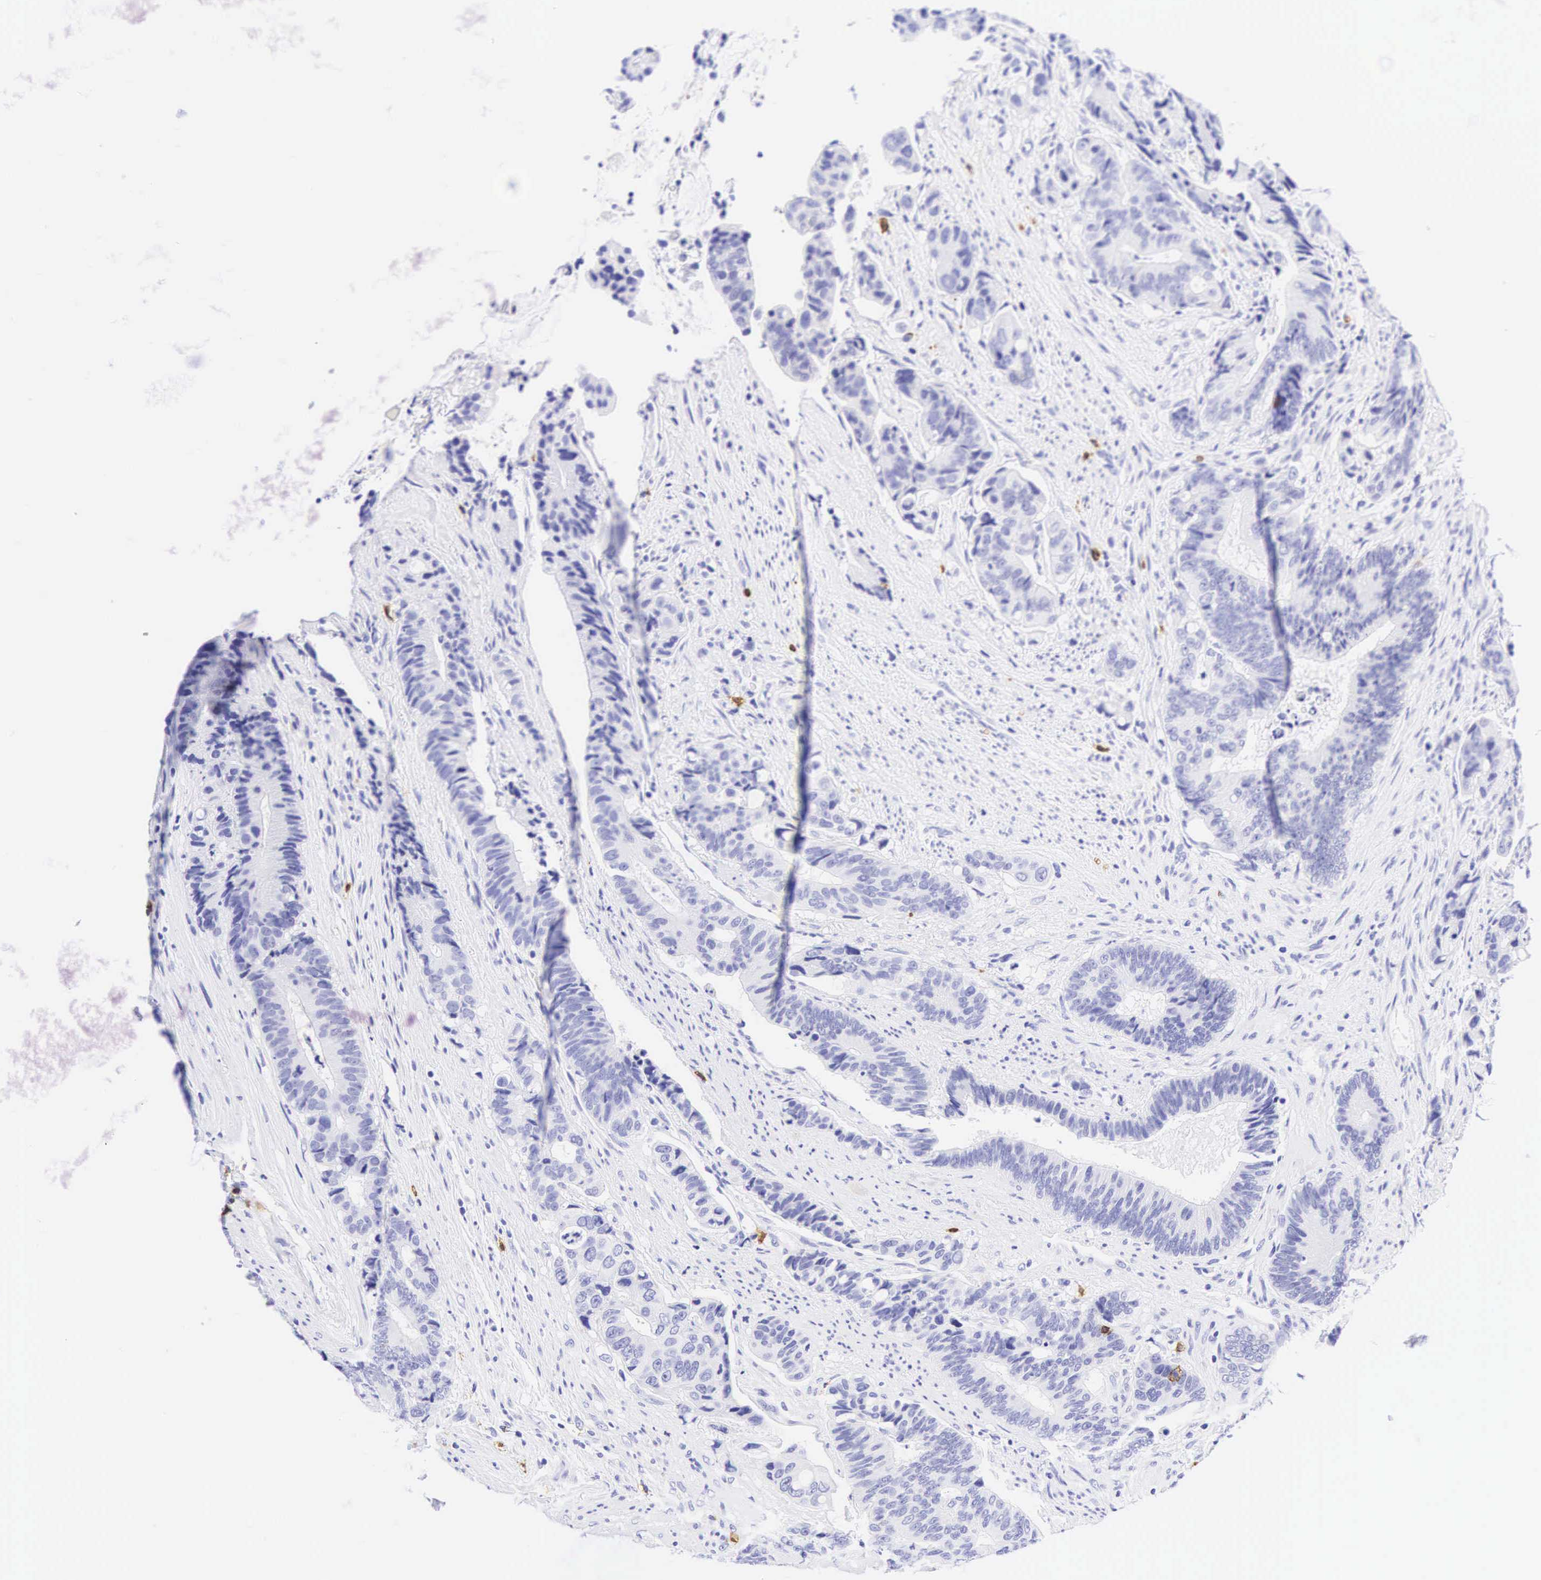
{"staining": {"intensity": "negative", "quantity": "none", "location": "none"}, "tissue": "colorectal cancer", "cell_type": "Tumor cells", "image_type": "cancer", "snomed": [{"axis": "morphology", "description": "Adenocarcinoma, NOS"}, {"axis": "topography", "description": "Colon"}], "caption": "A photomicrograph of colorectal cancer (adenocarcinoma) stained for a protein shows no brown staining in tumor cells.", "gene": "CD8A", "patient": {"sex": "male", "age": 56}}